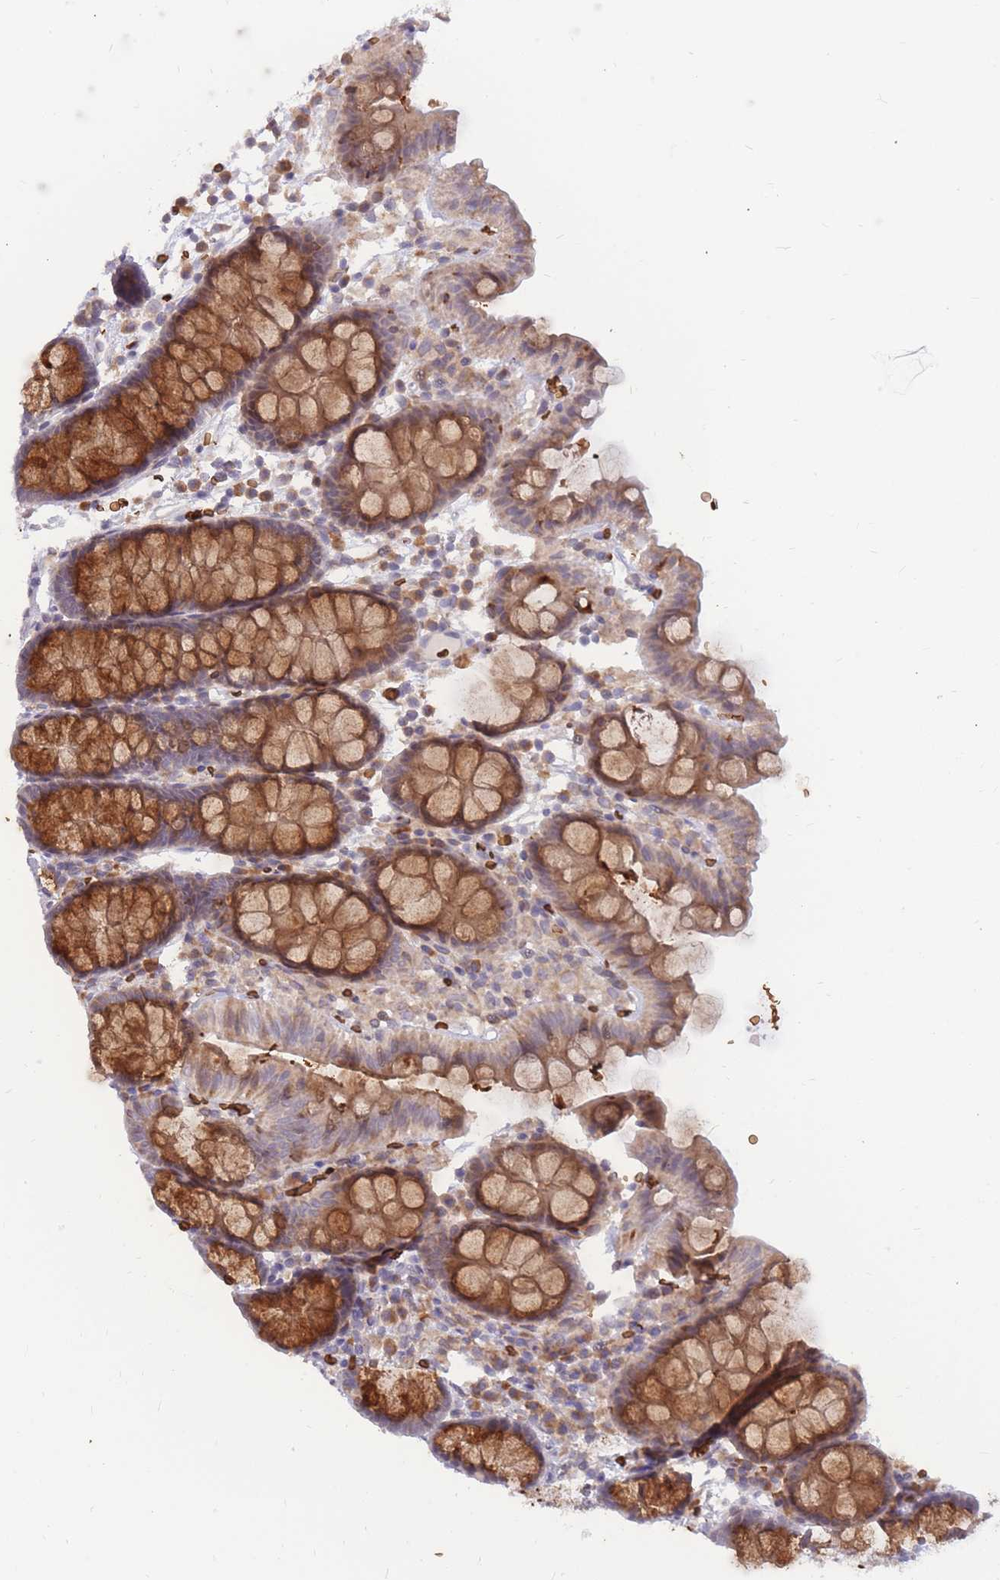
{"staining": {"intensity": "negative", "quantity": "none", "location": "none"}, "tissue": "colon", "cell_type": "Endothelial cells", "image_type": "normal", "snomed": [{"axis": "morphology", "description": "Normal tissue, NOS"}, {"axis": "topography", "description": "Colon"}], "caption": "There is no significant staining in endothelial cells of colon. (DAB (3,3'-diaminobenzidine) IHC visualized using brightfield microscopy, high magnification).", "gene": "ATP10D", "patient": {"sex": "male", "age": 75}}